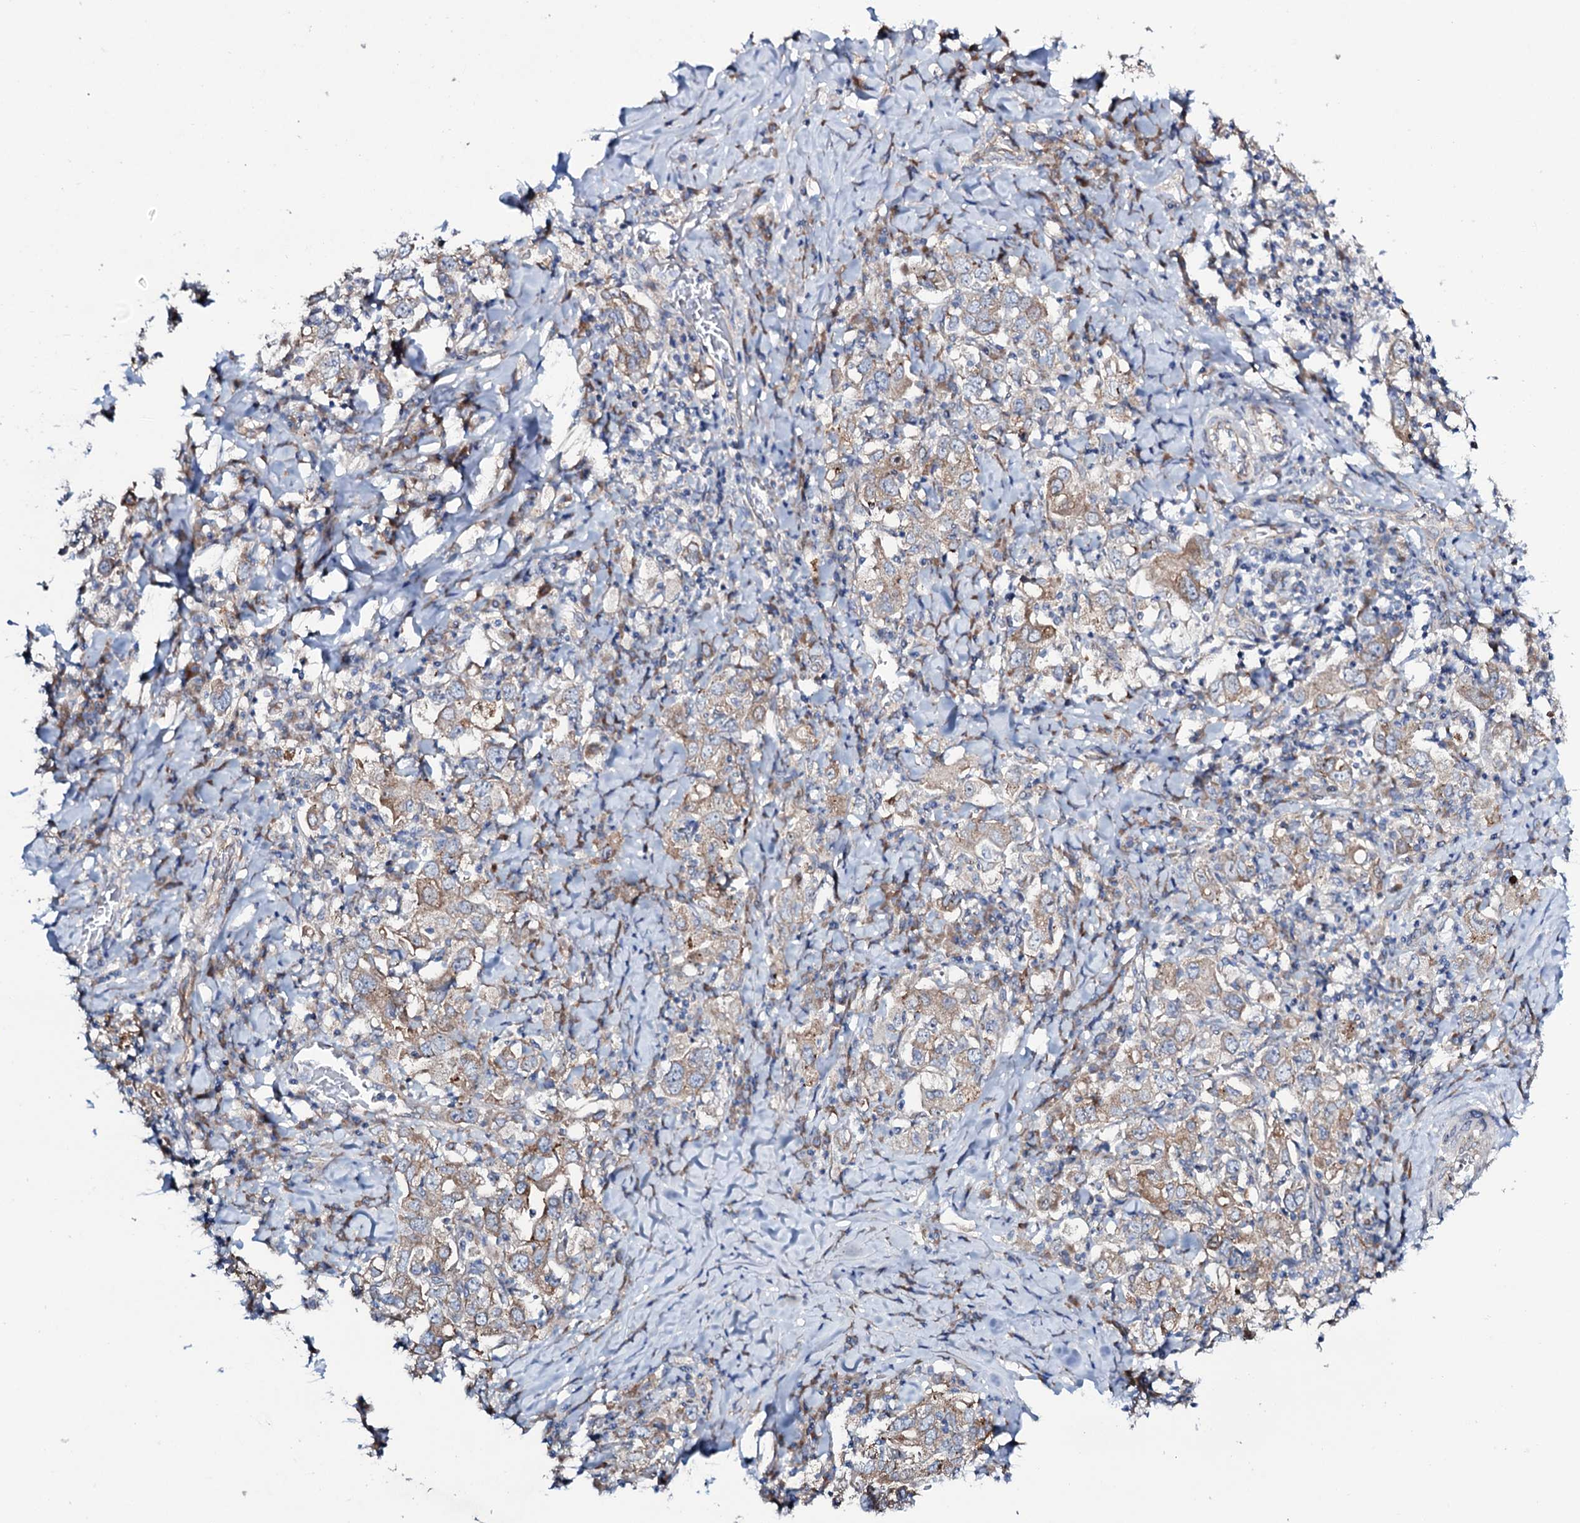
{"staining": {"intensity": "moderate", "quantity": ">75%", "location": "cytoplasmic/membranous"}, "tissue": "stomach cancer", "cell_type": "Tumor cells", "image_type": "cancer", "snomed": [{"axis": "morphology", "description": "Adenocarcinoma, NOS"}, {"axis": "topography", "description": "Stomach, upper"}], "caption": "Approximately >75% of tumor cells in human adenocarcinoma (stomach) exhibit moderate cytoplasmic/membranous protein positivity as visualized by brown immunohistochemical staining.", "gene": "STARD13", "patient": {"sex": "male", "age": 62}}